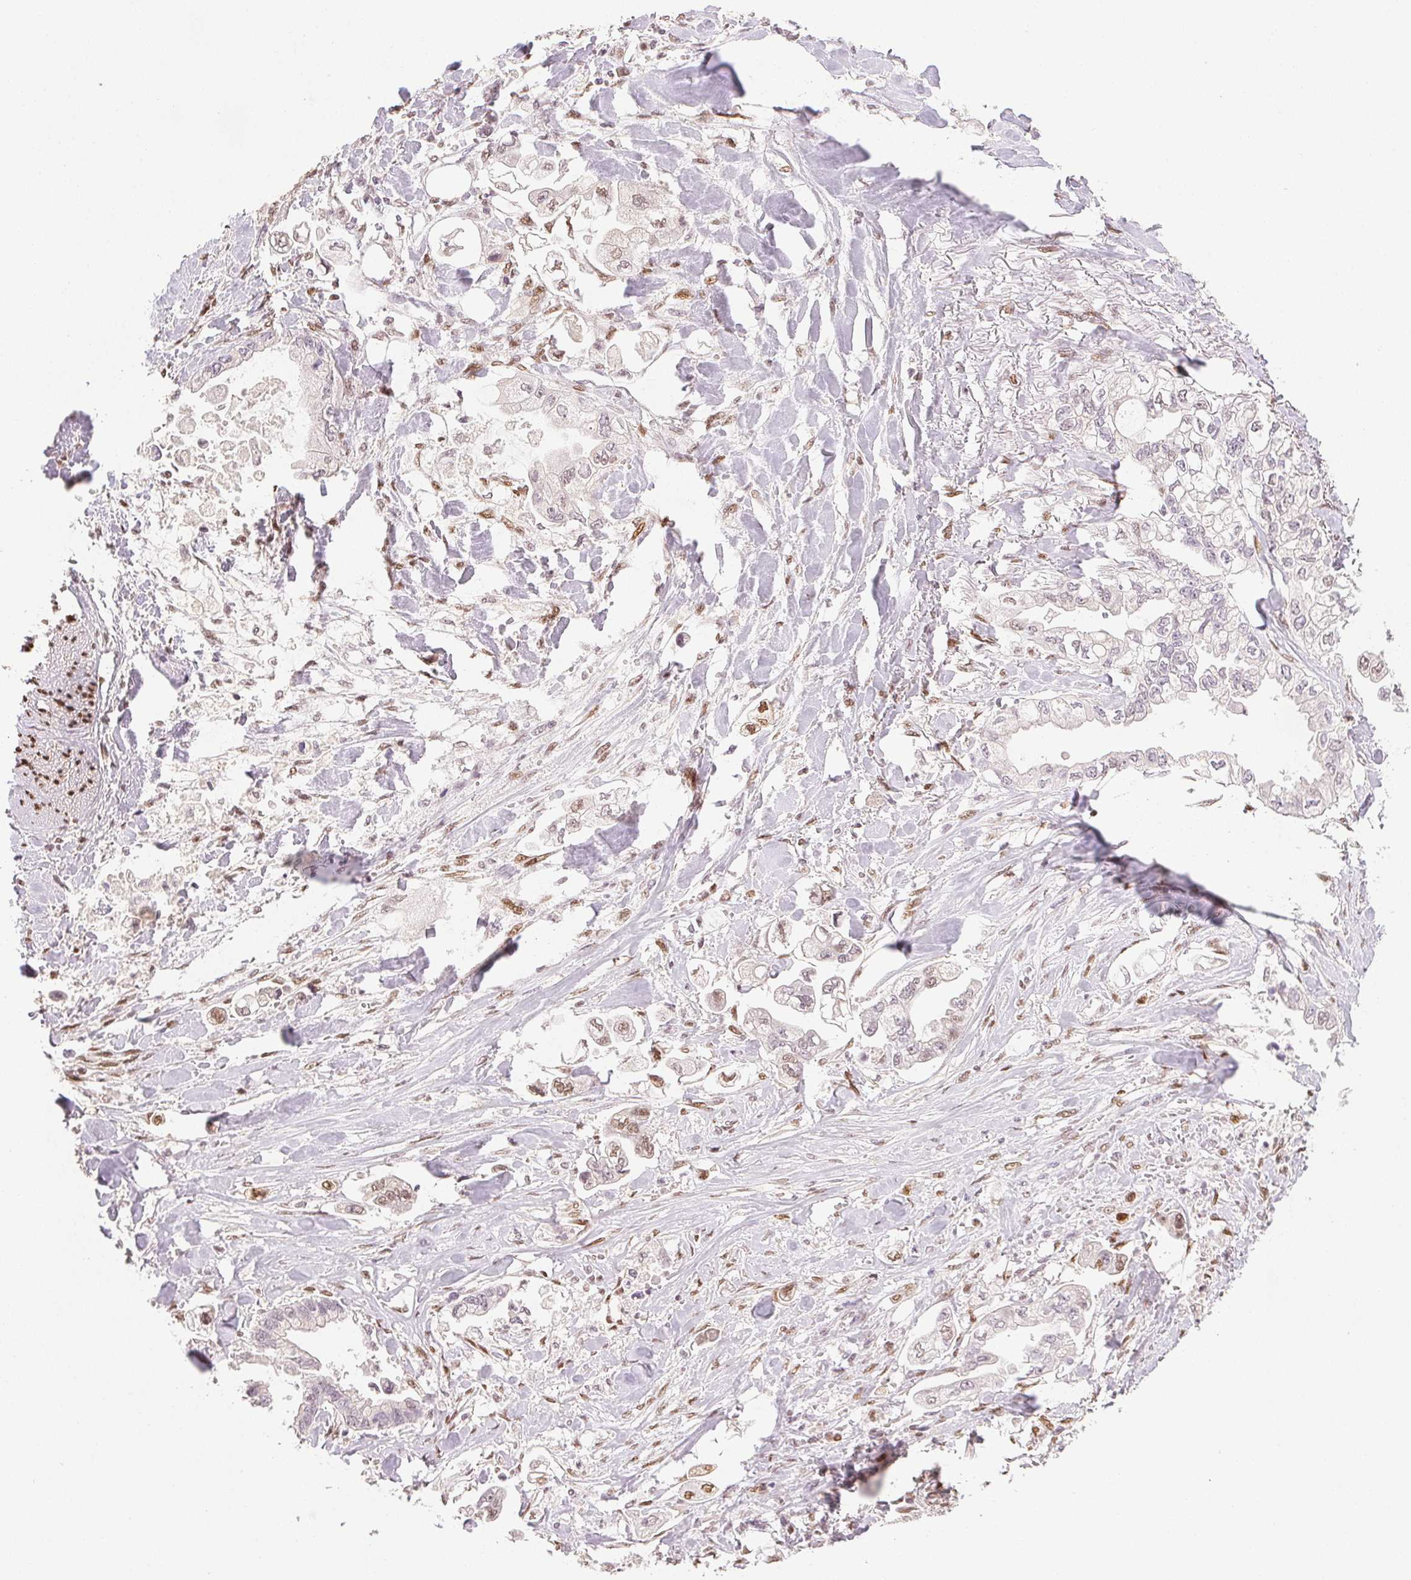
{"staining": {"intensity": "negative", "quantity": "none", "location": "none"}, "tissue": "stomach cancer", "cell_type": "Tumor cells", "image_type": "cancer", "snomed": [{"axis": "morphology", "description": "Adenocarcinoma, NOS"}, {"axis": "topography", "description": "Stomach"}], "caption": "This is an immunohistochemistry (IHC) photomicrograph of human stomach adenocarcinoma. There is no expression in tumor cells.", "gene": "RUNX2", "patient": {"sex": "male", "age": 62}}